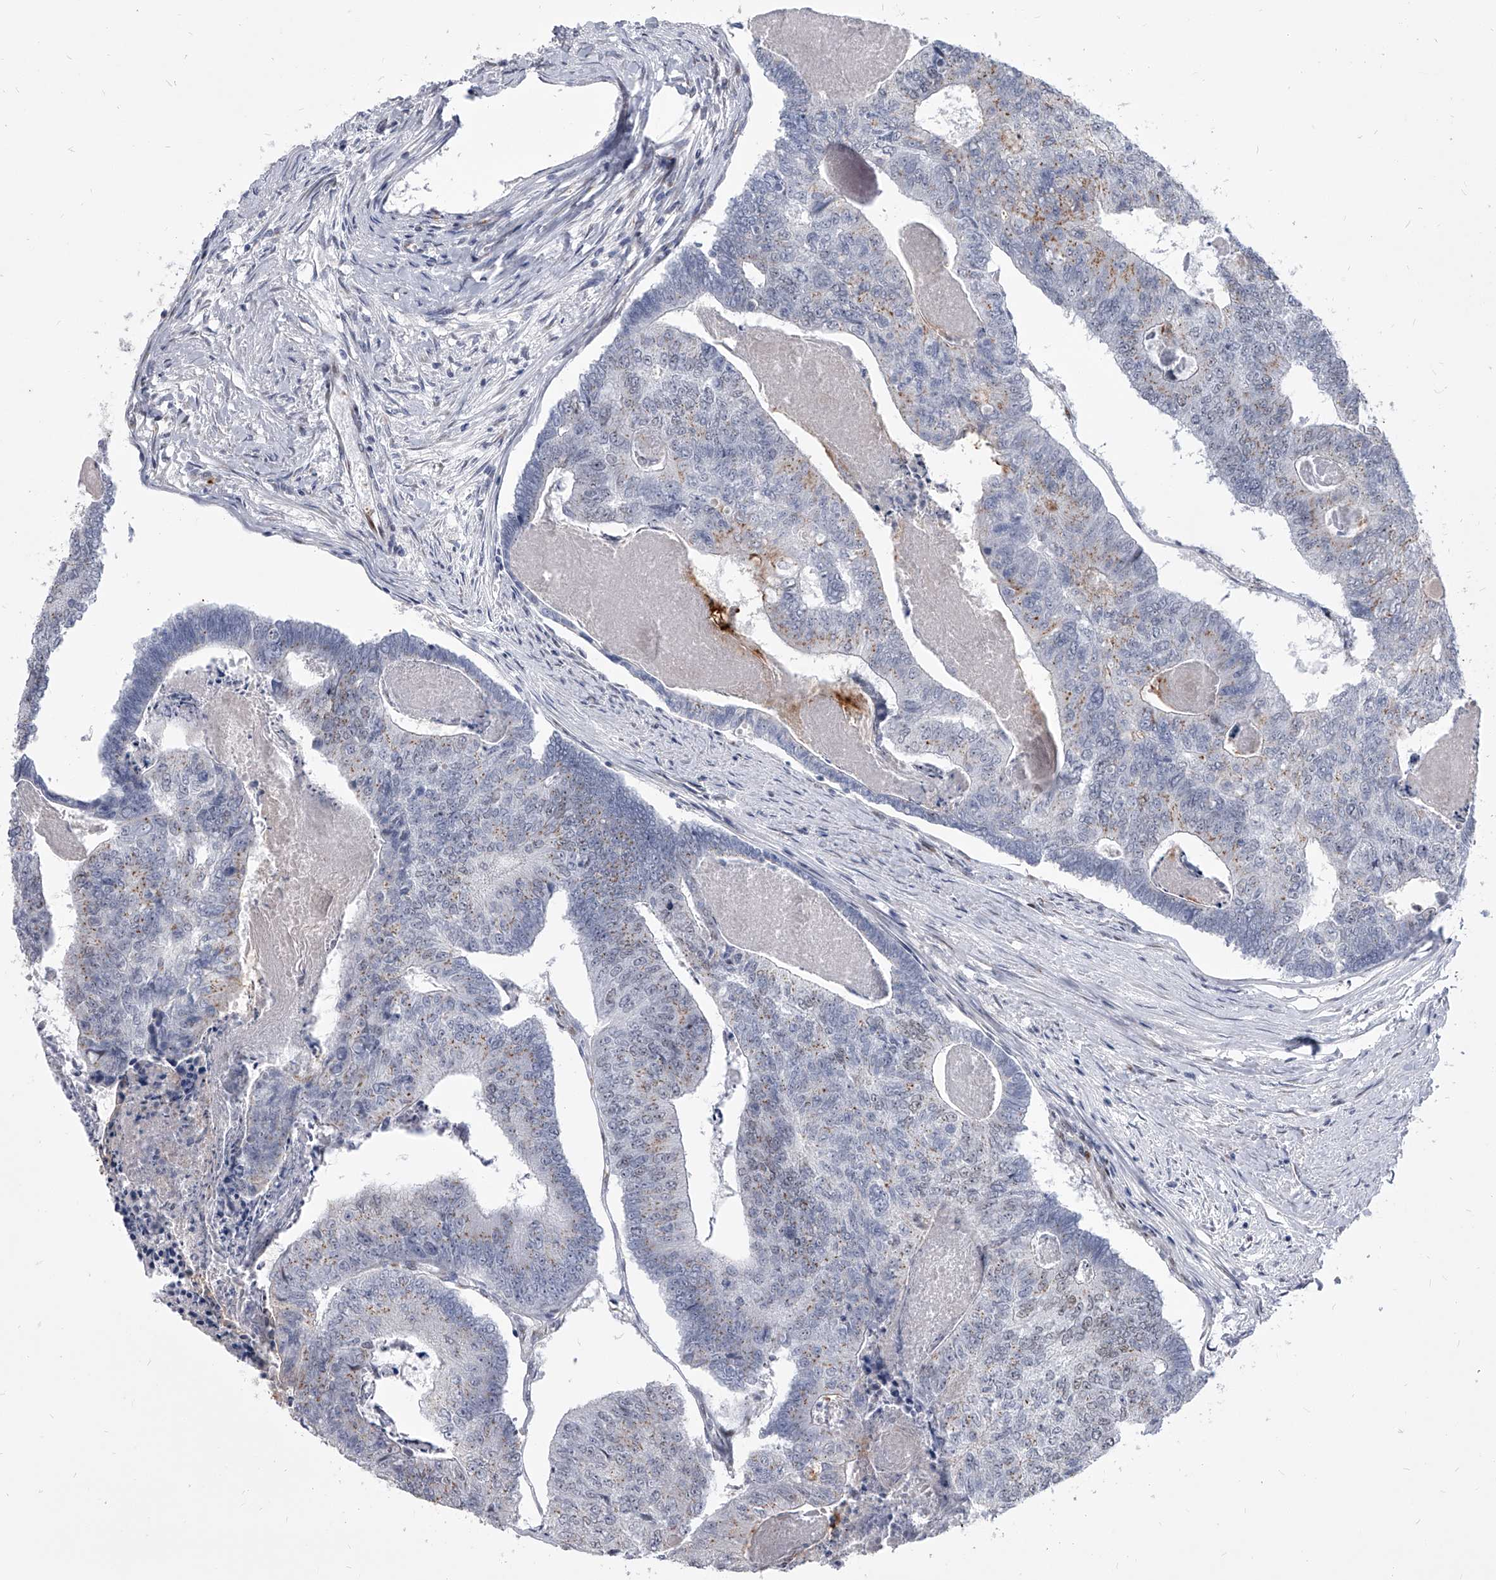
{"staining": {"intensity": "weak", "quantity": "25%-75%", "location": "cytoplasmic/membranous"}, "tissue": "colorectal cancer", "cell_type": "Tumor cells", "image_type": "cancer", "snomed": [{"axis": "morphology", "description": "Adenocarcinoma, NOS"}, {"axis": "topography", "description": "Colon"}], "caption": "Tumor cells show weak cytoplasmic/membranous positivity in approximately 25%-75% of cells in adenocarcinoma (colorectal). The protein is stained brown, and the nuclei are stained in blue (DAB IHC with brightfield microscopy, high magnification).", "gene": "EVA1C", "patient": {"sex": "female", "age": 67}}